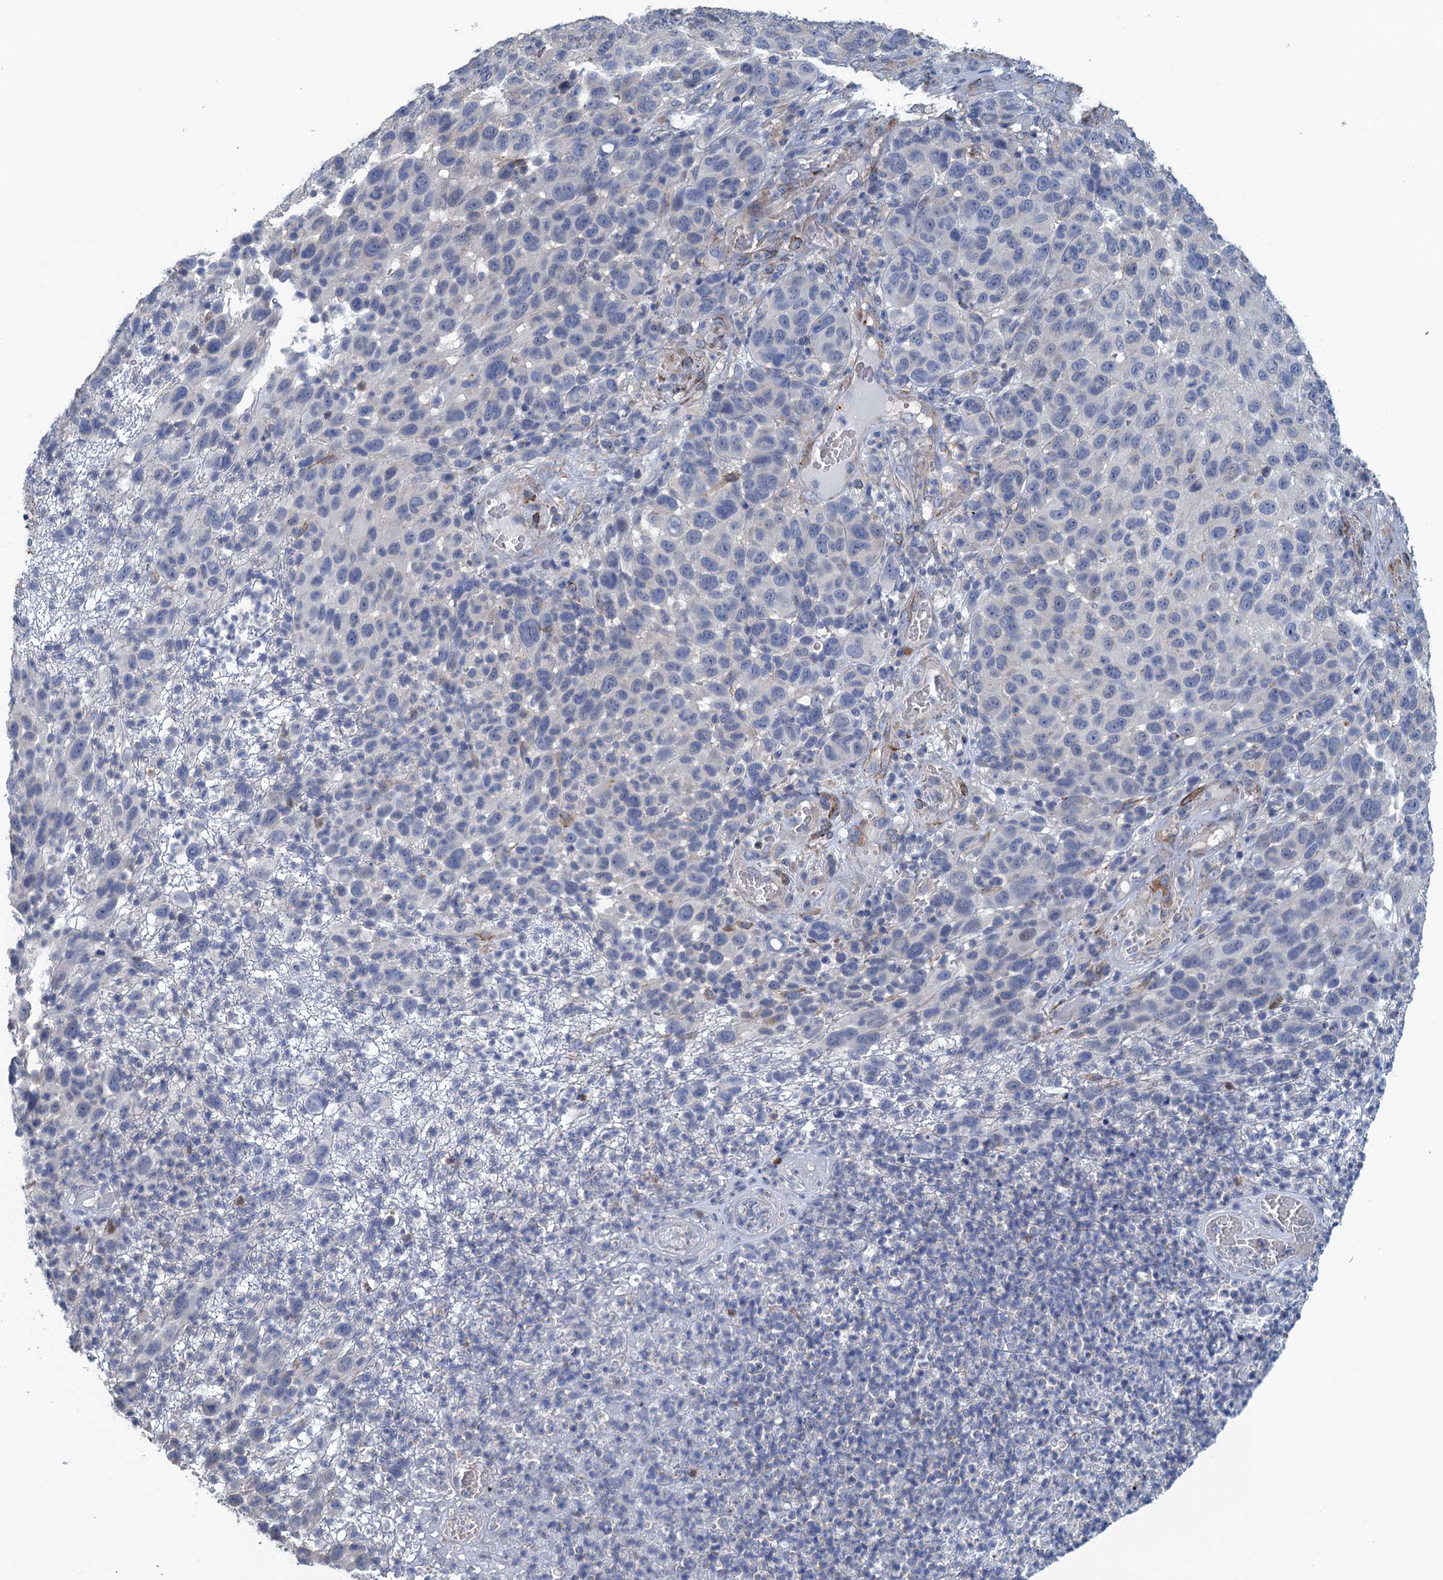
{"staining": {"intensity": "negative", "quantity": "none", "location": "none"}, "tissue": "melanoma", "cell_type": "Tumor cells", "image_type": "cancer", "snomed": [{"axis": "morphology", "description": "Malignant melanoma, NOS"}, {"axis": "topography", "description": "Skin"}], "caption": "Malignant melanoma stained for a protein using IHC exhibits no positivity tumor cells.", "gene": "RSAD2", "patient": {"sex": "male", "age": 49}}